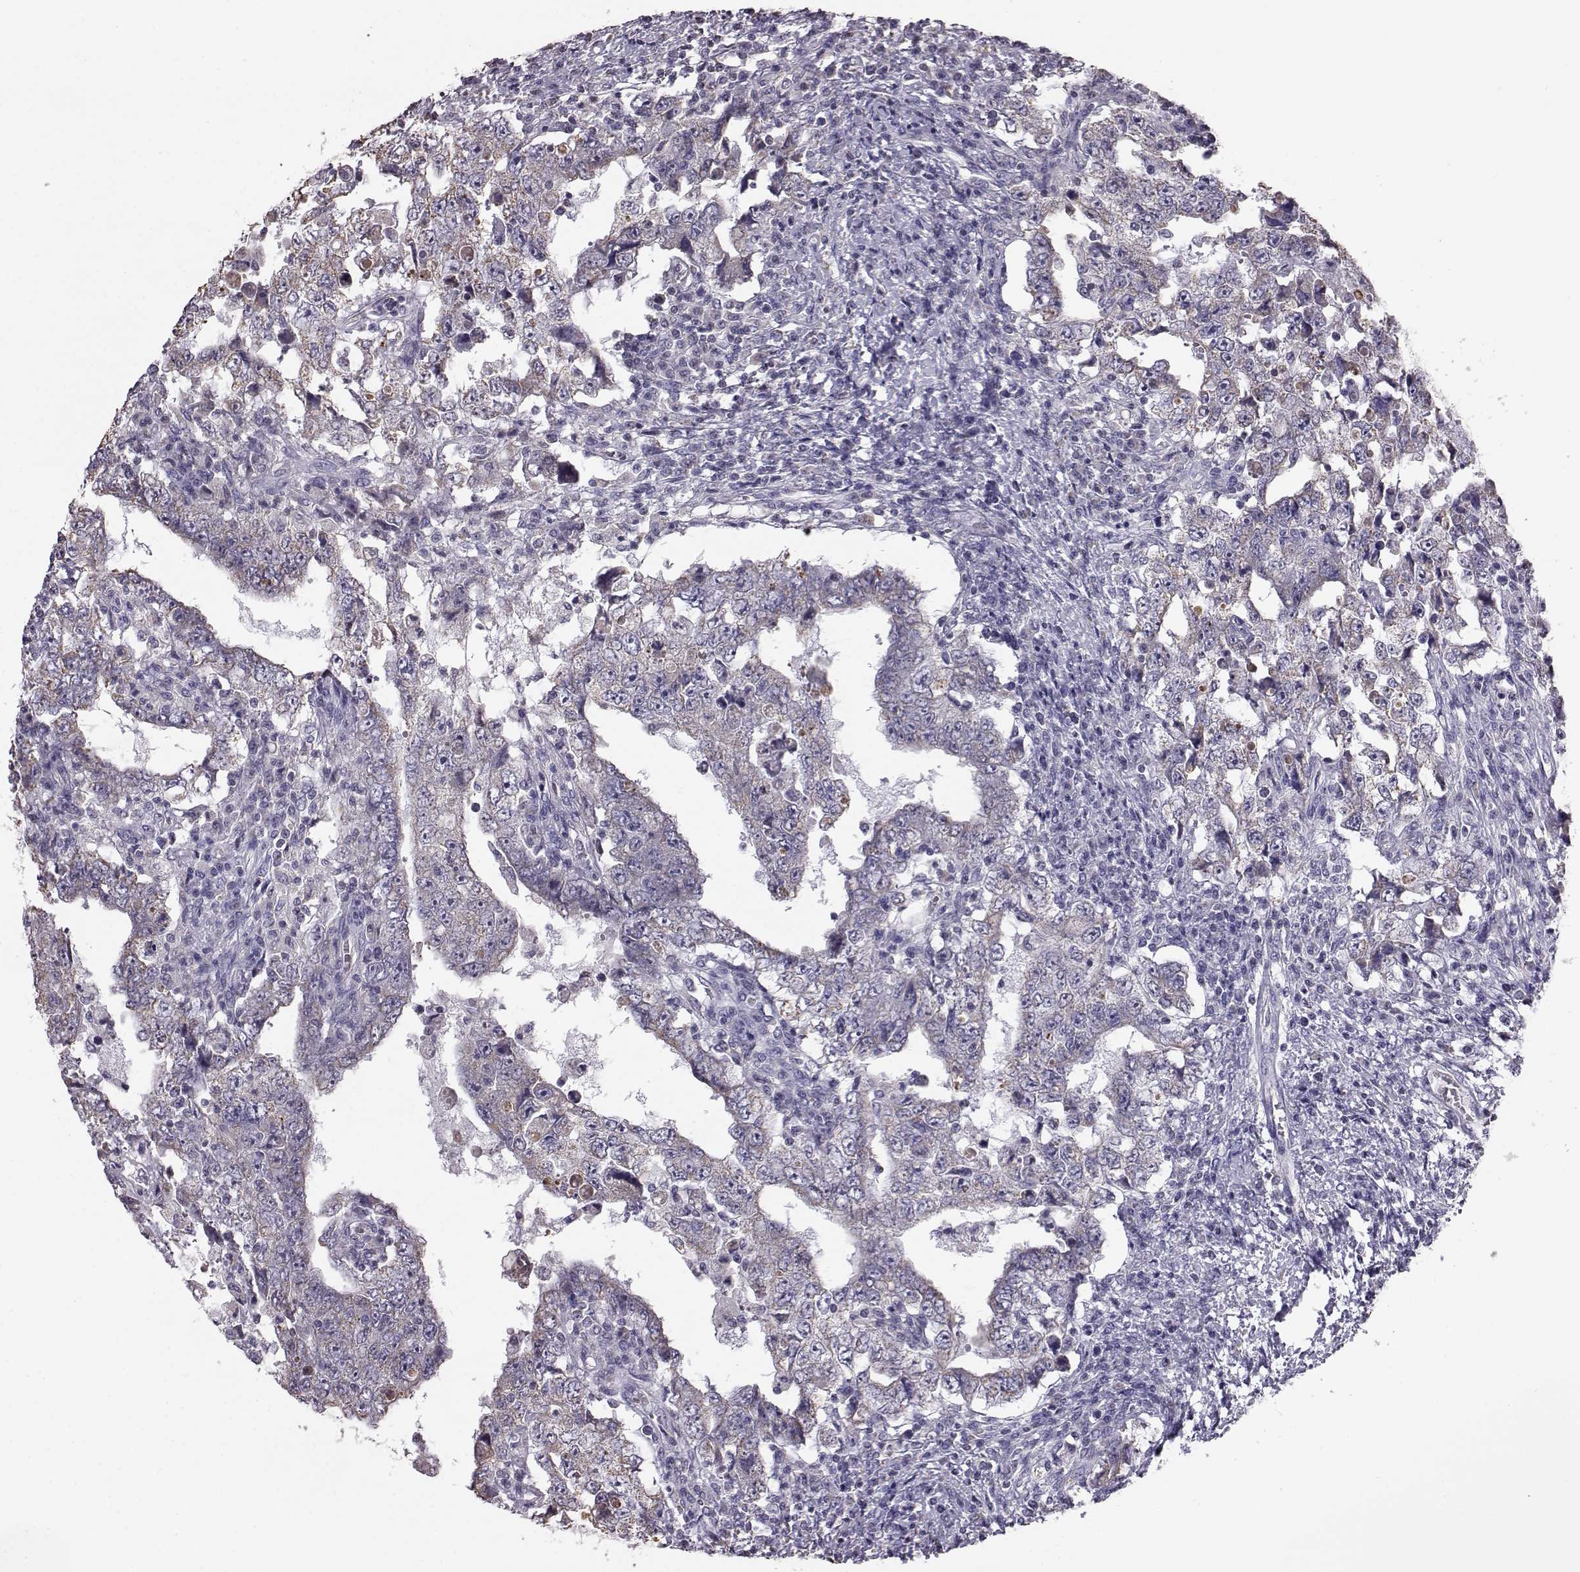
{"staining": {"intensity": "weak", "quantity": "<25%", "location": "cytoplasmic/membranous"}, "tissue": "testis cancer", "cell_type": "Tumor cells", "image_type": "cancer", "snomed": [{"axis": "morphology", "description": "Carcinoma, Embryonal, NOS"}, {"axis": "topography", "description": "Testis"}], "caption": "This is a image of IHC staining of embryonal carcinoma (testis), which shows no positivity in tumor cells.", "gene": "ALDH3A1", "patient": {"sex": "male", "age": 26}}